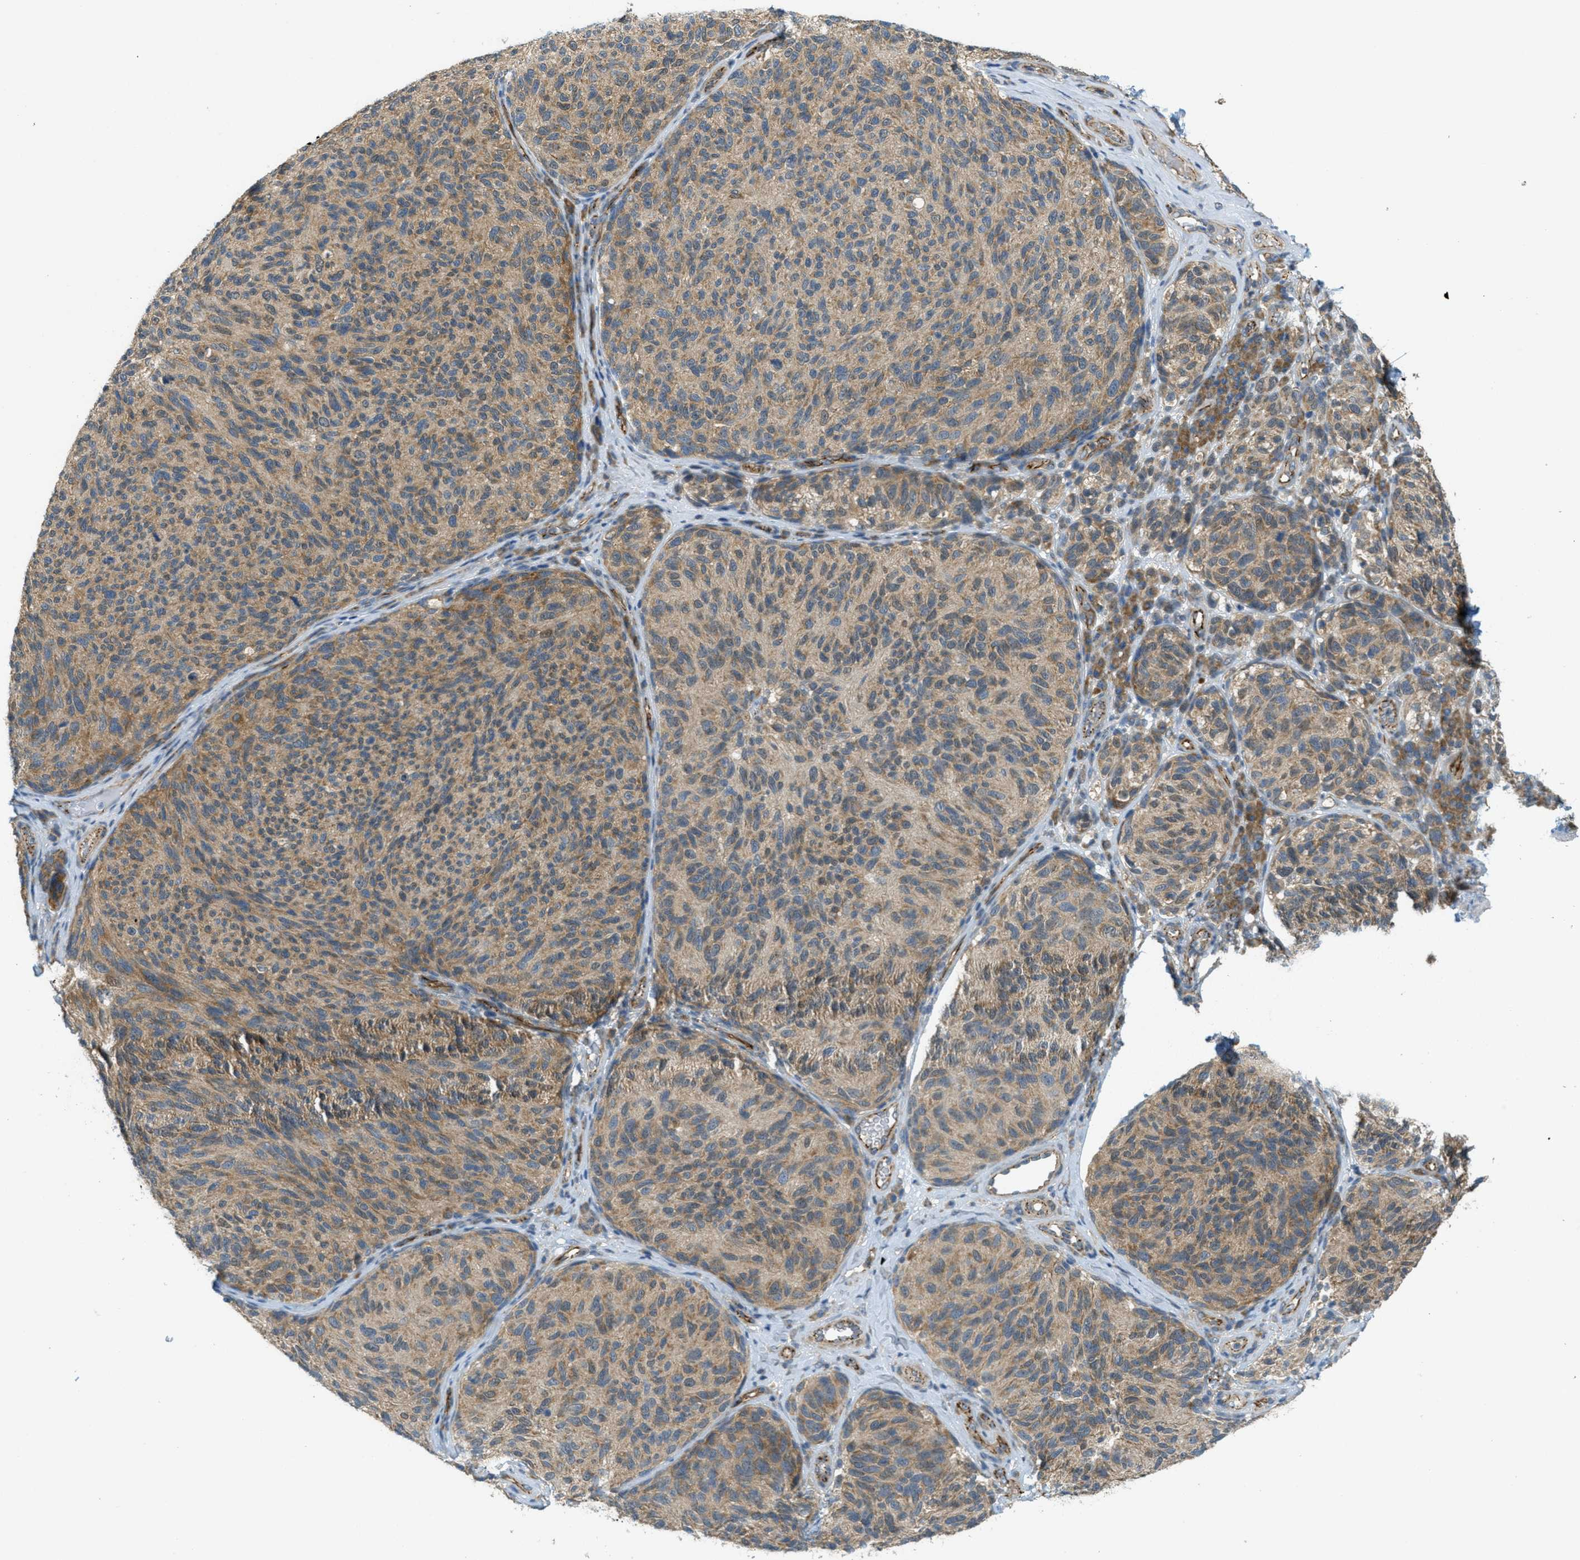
{"staining": {"intensity": "moderate", "quantity": ">75%", "location": "cytoplasmic/membranous"}, "tissue": "melanoma", "cell_type": "Tumor cells", "image_type": "cancer", "snomed": [{"axis": "morphology", "description": "Malignant melanoma, NOS"}, {"axis": "topography", "description": "Skin"}], "caption": "Immunohistochemical staining of human malignant melanoma demonstrates medium levels of moderate cytoplasmic/membranous protein positivity in about >75% of tumor cells.", "gene": "JCAD", "patient": {"sex": "female", "age": 73}}